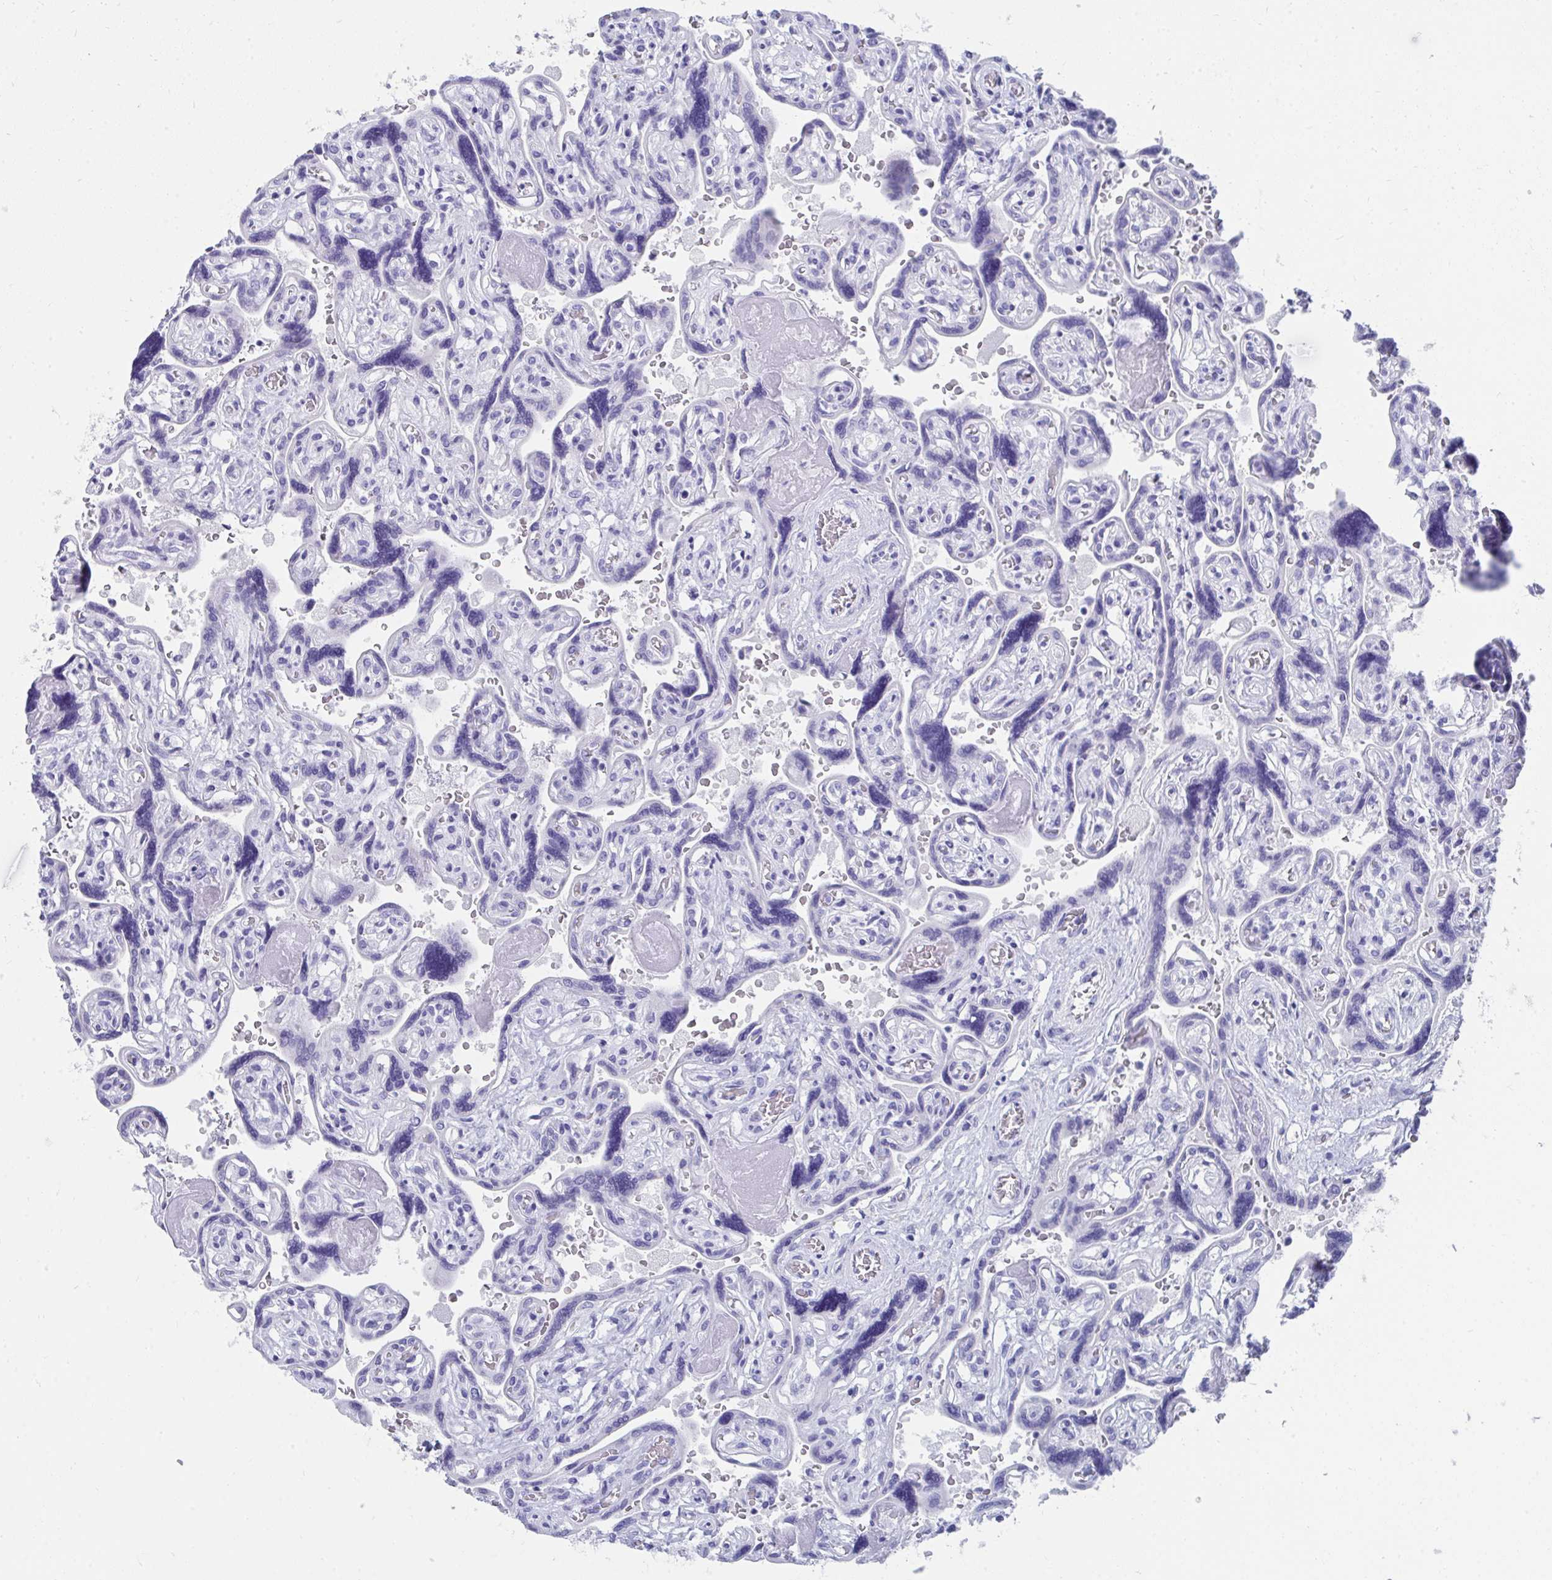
{"staining": {"intensity": "negative", "quantity": "none", "location": "none"}, "tissue": "placenta", "cell_type": "Decidual cells", "image_type": "normal", "snomed": [{"axis": "morphology", "description": "Normal tissue, NOS"}, {"axis": "topography", "description": "Placenta"}], "caption": "This is a histopathology image of IHC staining of unremarkable placenta, which shows no positivity in decidual cells.", "gene": "HGD", "patient": {"sex": "female", "age": 32}}